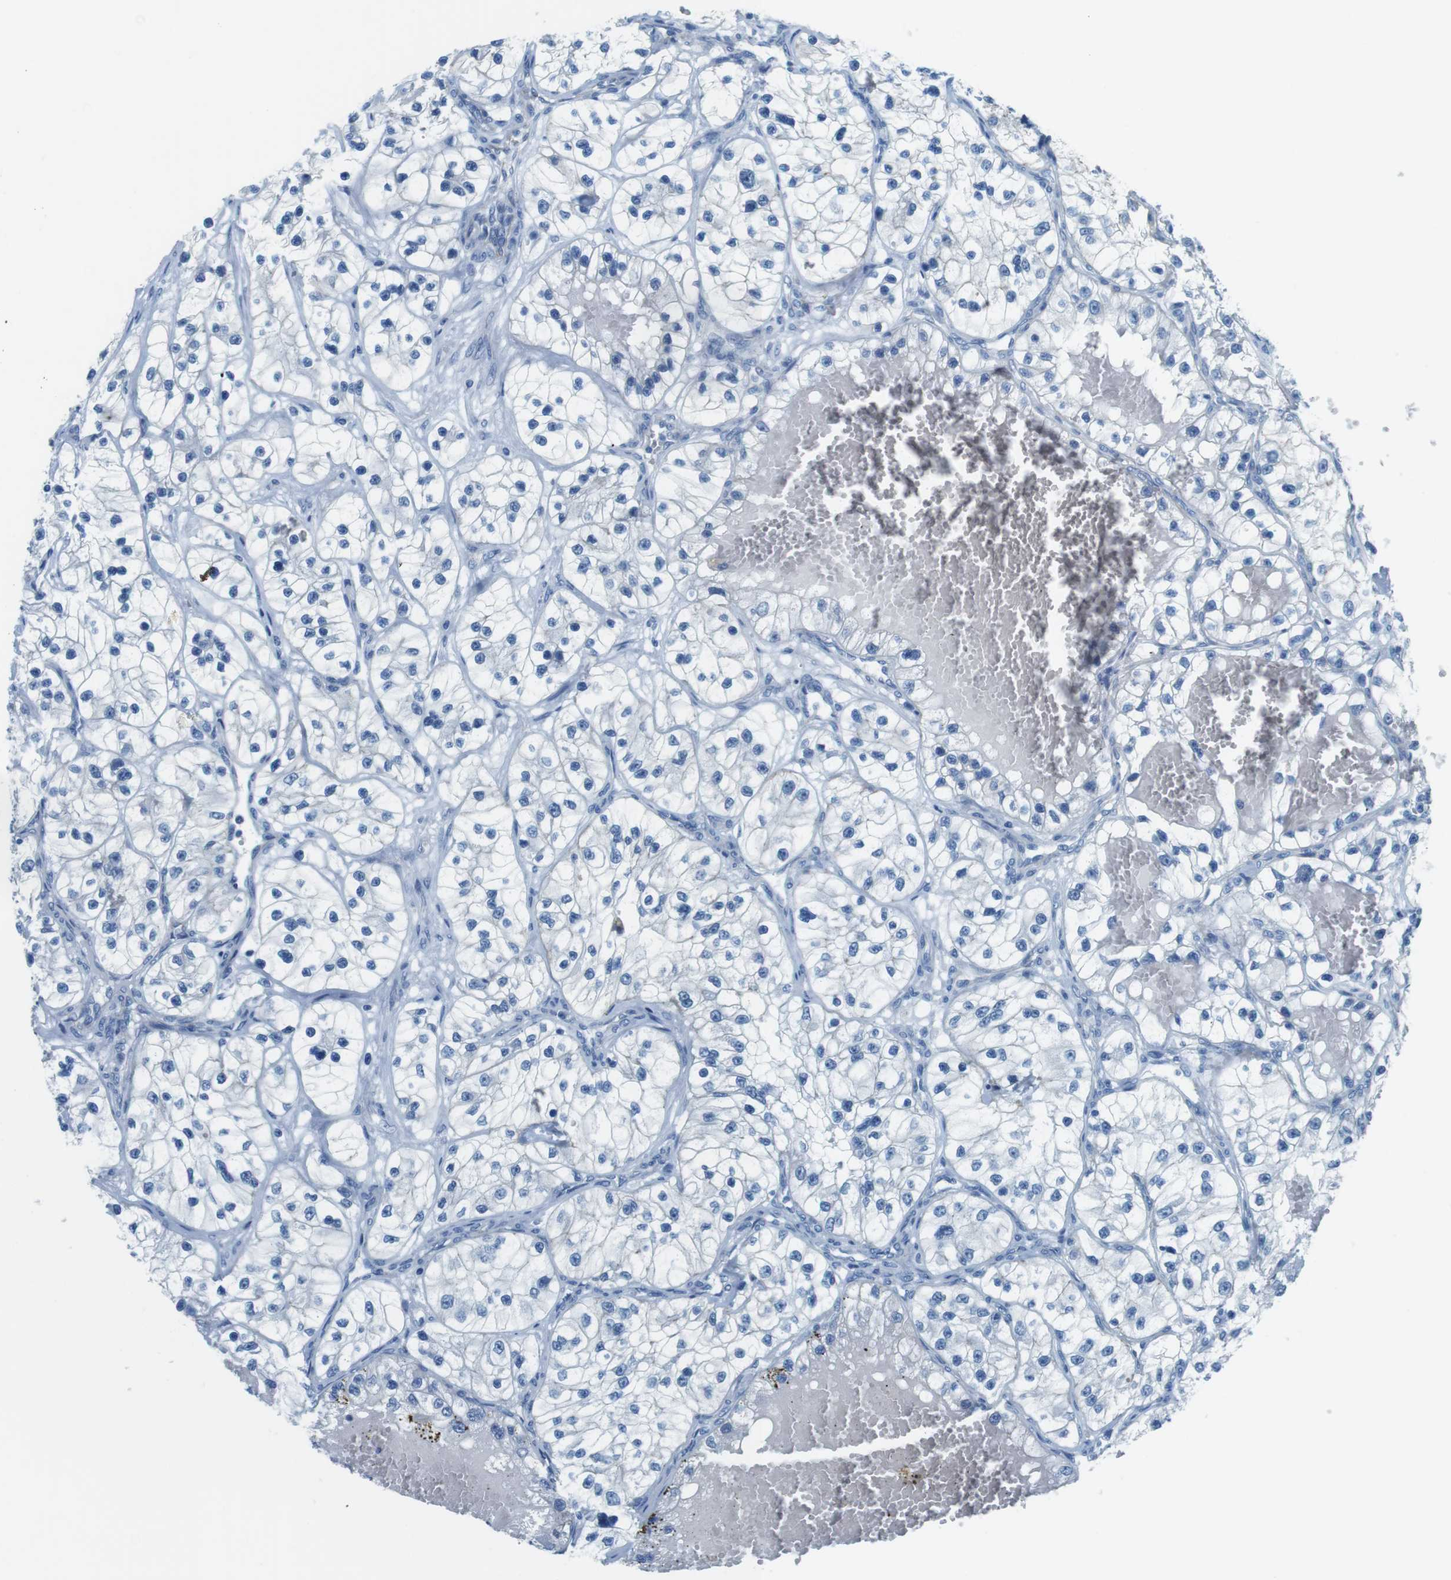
{"staining": {"intensity": "negative", "quantity": "none", "location": "none"}, "tissue": "renal cancer", "cell_type": "Tumor cells", "image_type": "cancer", "snomed": [{"axis": "morphology", "description": "Adenocarcinoma, NOS"}, {"axis": "topography", "description": "Kidney"}], "caption": "Immunohistochemistry (IHC) photomicrograph of neoplastic tissue: human adenocarcinoma (renal) stained with DAB reveals no significant protein staining in tumor cells.", "gene": "SLC6A6", "patient": {"sex": "female", "age": 57}}